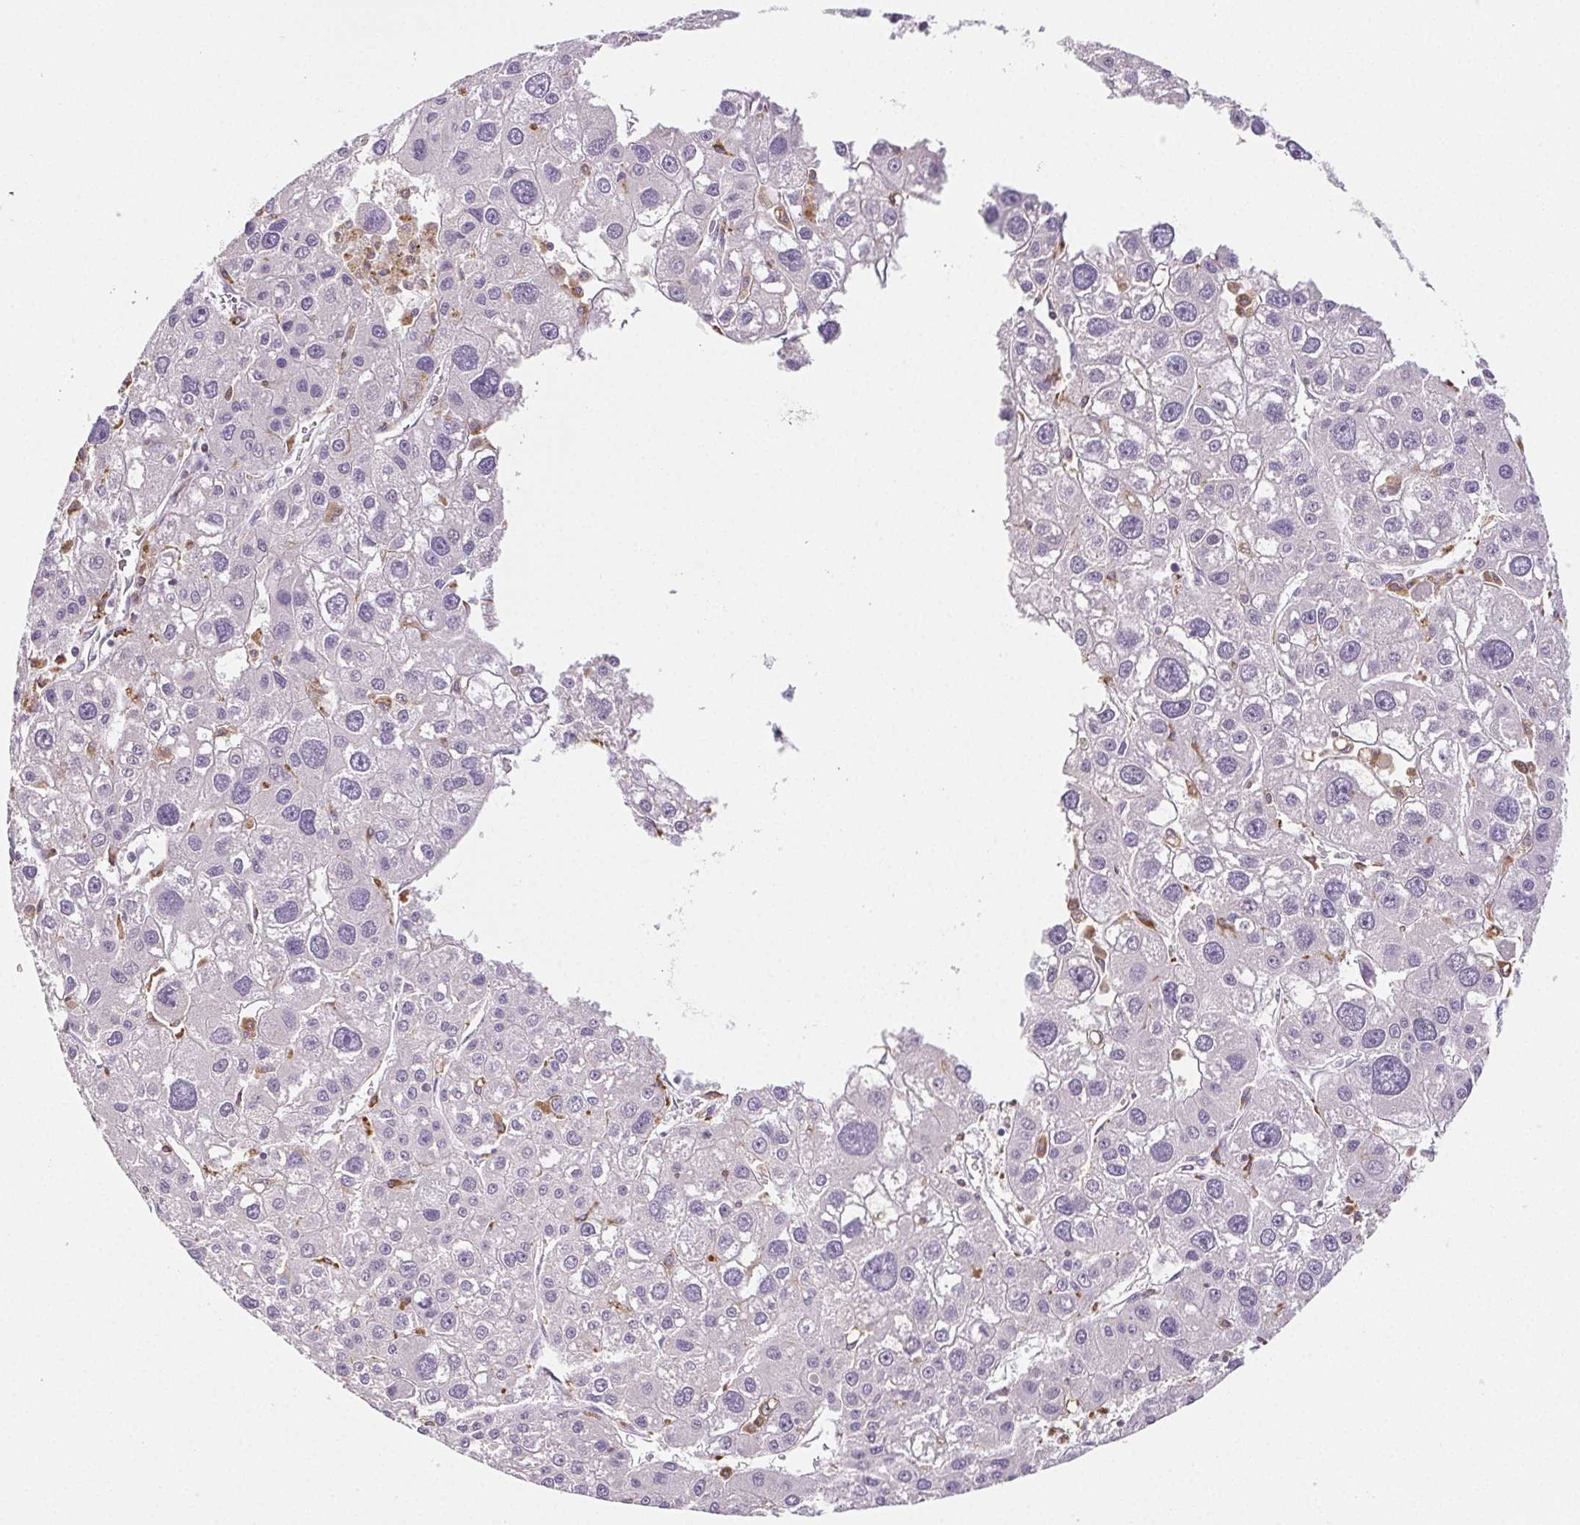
{"staining": {"intensity": "negative", "quantity": "none", "location": "none"}, "tissue": "liver cancer", "cell_type": "Tumor cells", "image_type": "cancer", "snomed": [{"axis": "morphology", "description": "Carcinoma, Hepatocellular, NOS"}, {"axis": "topography", "description": "Liver"}], "caption": "Human hepatocellular carcinoma (liver) stained for a protein using immunohistochemistry (IHC) reveals no expression in tumor cells.", "gene": "LIPA", "patient": {"sex": "male", "age": 73}}